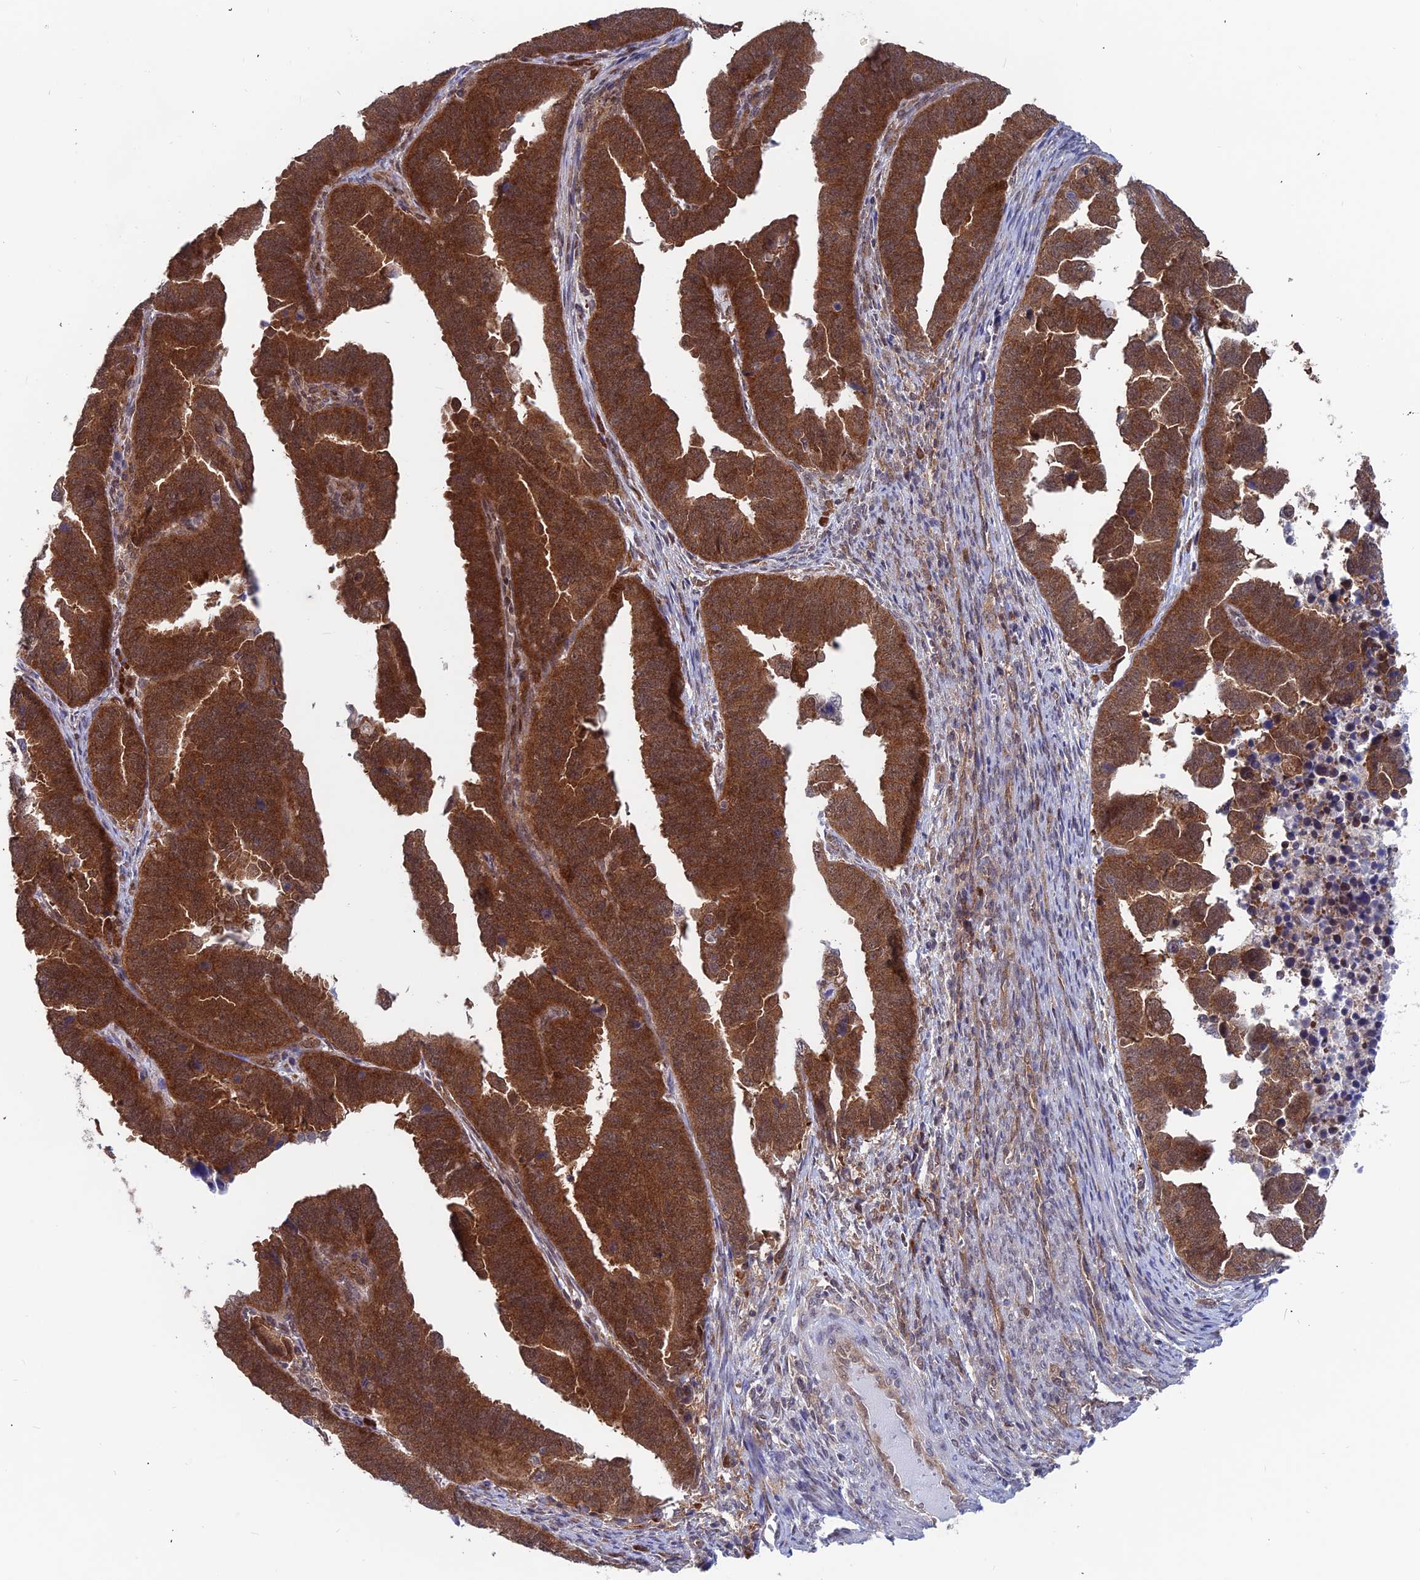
{"staining": {"intensity": "strong", "quantity": ">75%", "location": "cytoplasmic/membranous,nuclear"}, "tissue": "endometrial cancer", "cell_type": "Tumor cells", "image_type": "cancer", "snomed": [{"axis": "morphology", "description": "Adenocarcinoma, NOS"}, {"axis": "topography", "description": "Endometrium"}], "caption": "Protein expression analysis of endometrial adenocarcinoma demonstrates strong cytoplasmic/membranous and nuclear positivity in approximately >75% of tumor cells.", "gene": "IGBP1", "patient": {"sex": "female", "age": 75}}